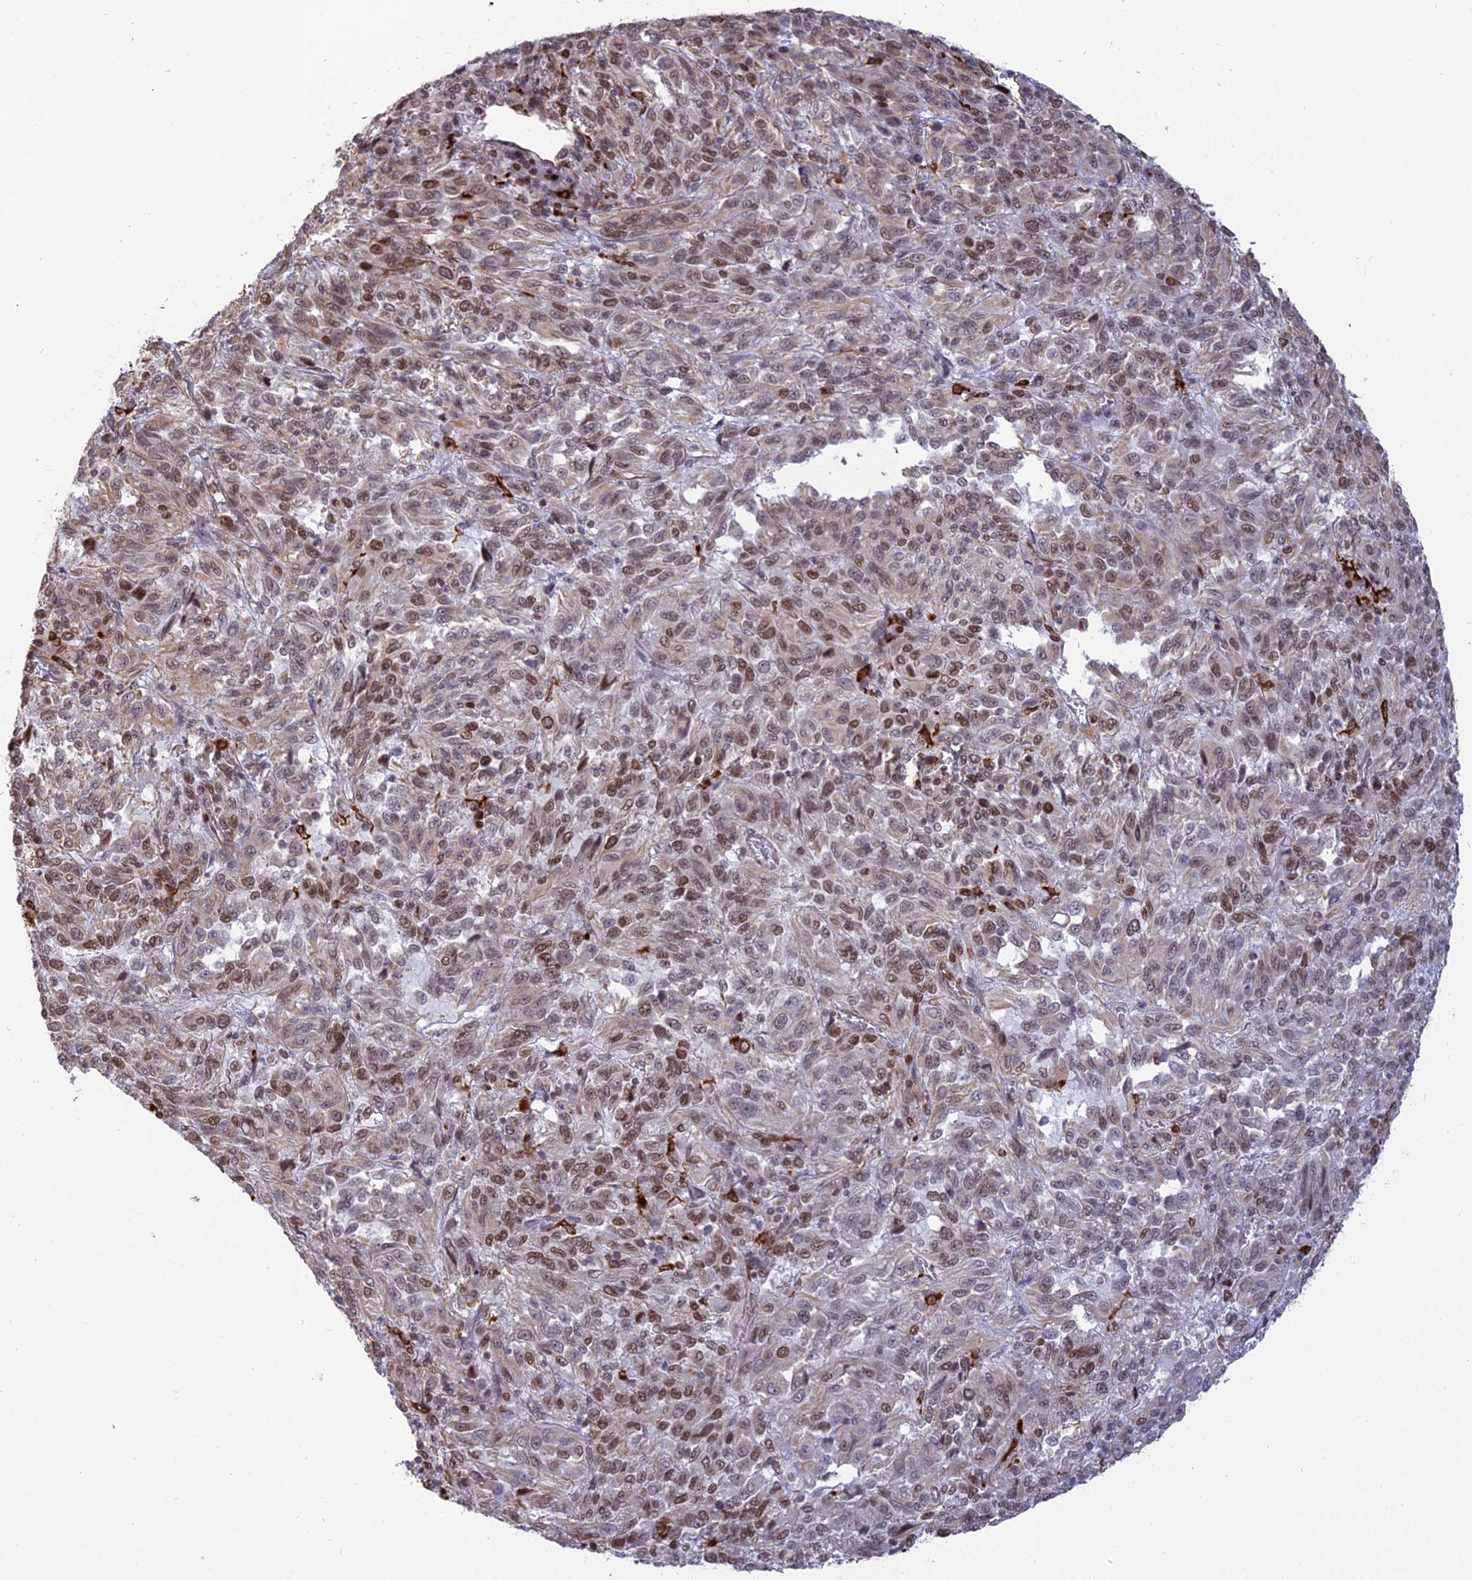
{"staining": {"intensity": "moderate", "quantity": "25%-75%", "location": "nuclear"}, "tissue": "melanoma", "cell_type": "Tumor cells", "image_type": "cancer", "snomed": [{"axis": "morphology", "description": "Malignant melanoma, Metastatic site"}, {"axis": "topography", "description": "Lung"}], "caption": "Moderate nuclear positivity is present in approximately 25%-75% of tumor cells in melanoma.", "gene": "APOBR", "patient": {"sex": "male", "age": 64}}